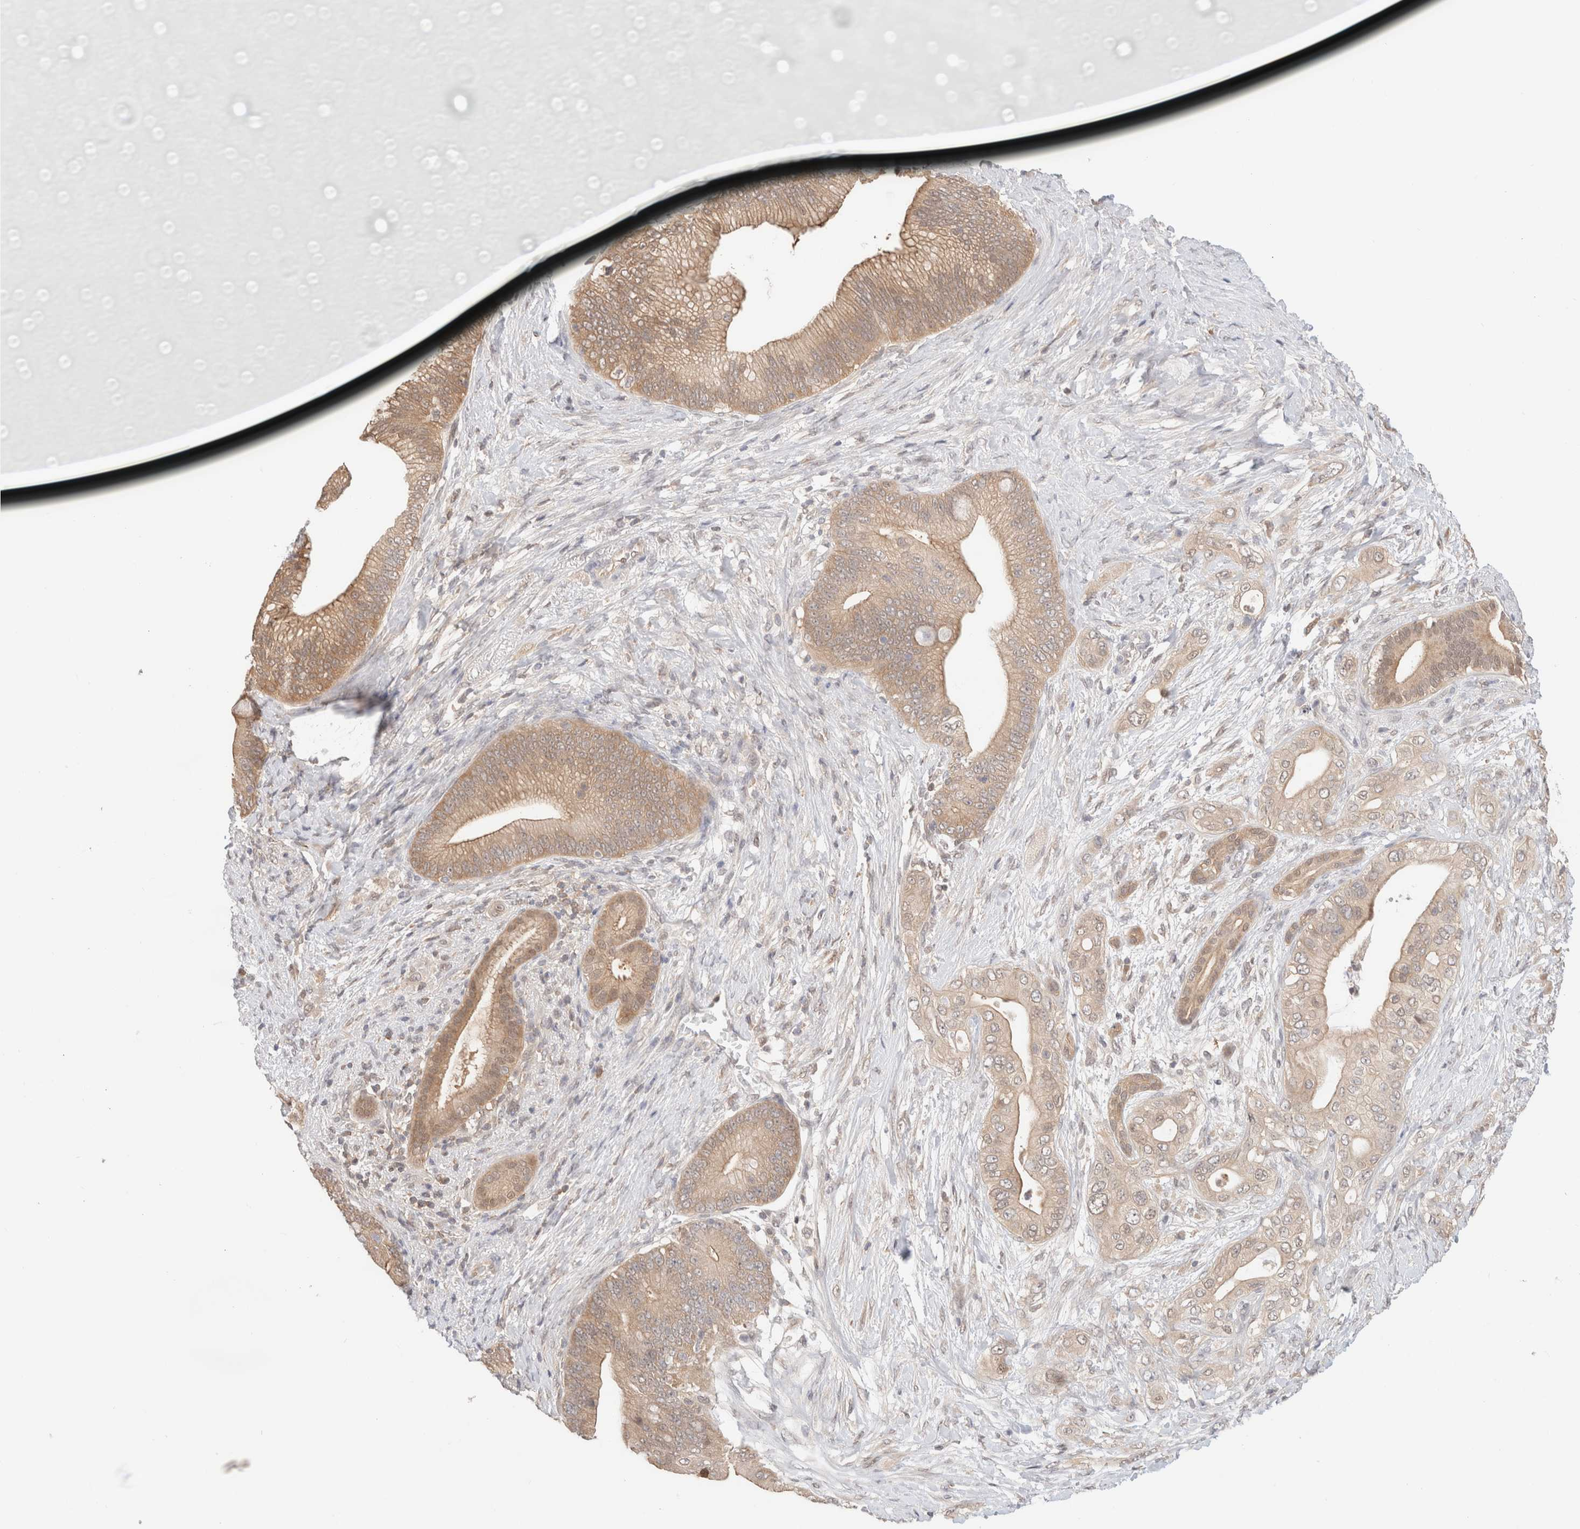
{"staining": {"intensity": "moderate", "quantity": ">75%", "location": "cytoplasmic/membranous,nuclear"}, "tissue": "pancreatic cancer", "cell_type": "Tumor cells", "image_type": "cancer", "snomed": [{"axis": "morphology", "description": "Adenocarcinoma, NOS"}, {"axis": "topography", "description": "Pancreas"}], "caption": "A brown stain highlights moderate cytoplasmic/membranous and nuclear positivity of a protein in human adenocarcinoma (pancreatic) tumor cells.", "gene": "C17orf97", "patient": {"sex": "male", "age": 53}}